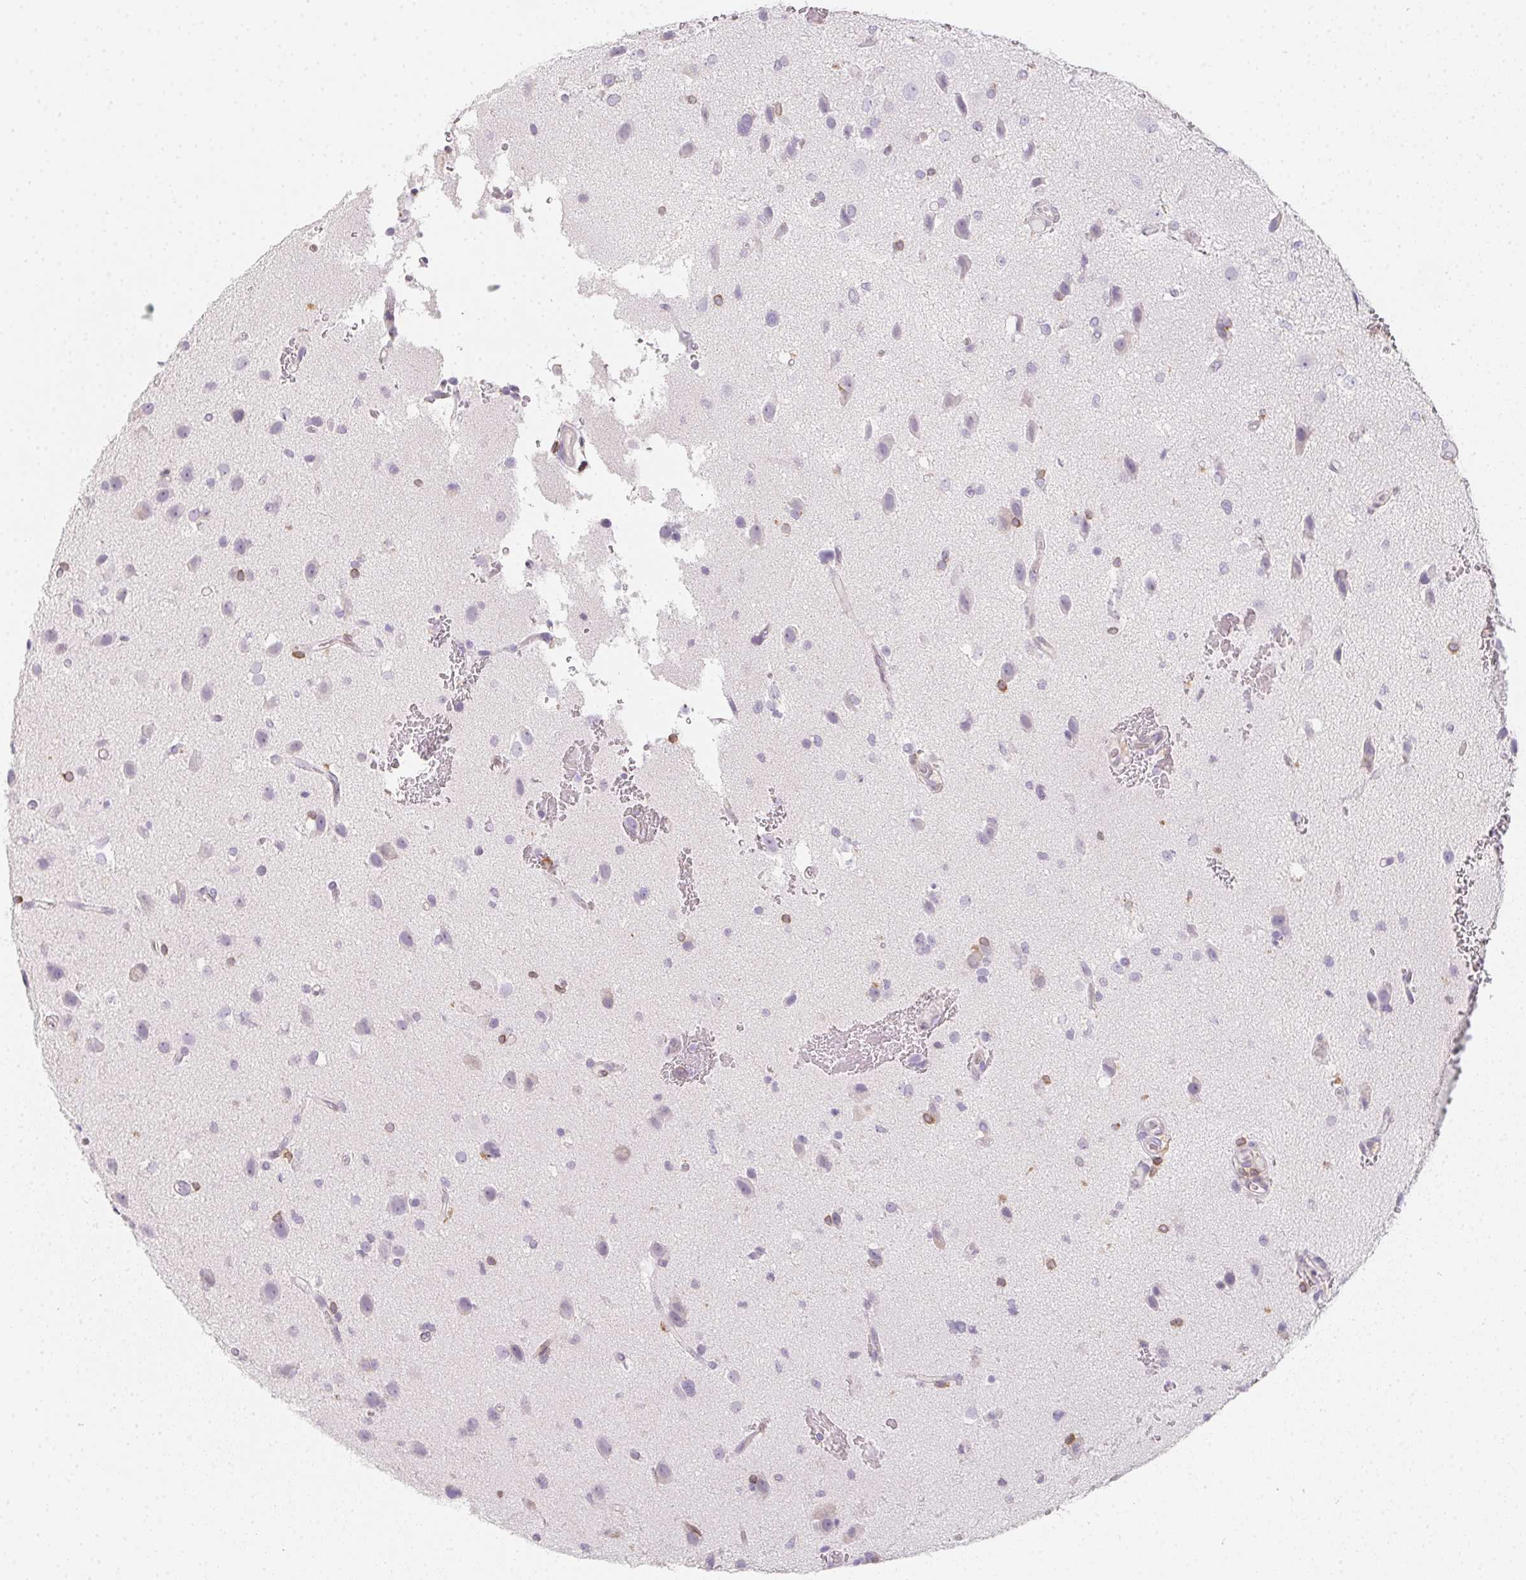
{"staining": {"intensity": "negative", "quantity": "none", "location": "none"}, "tissue": "glioma", "cell_type": "Tumor cells", "image_type": "cancer", "snomed": [{"axis": "morphology", "description": "Glioma, malignant, Low grade"}, {"axis": "topography", "description": "Brain"}], "caption": "Immunohistochemistry (IHC) photomicrograph of glioma stained for a protein (brown), which demonstrates no positivity in tumor cells.", "gene": "SOAT1", "patient": {"sex": "female", "age": 32}}